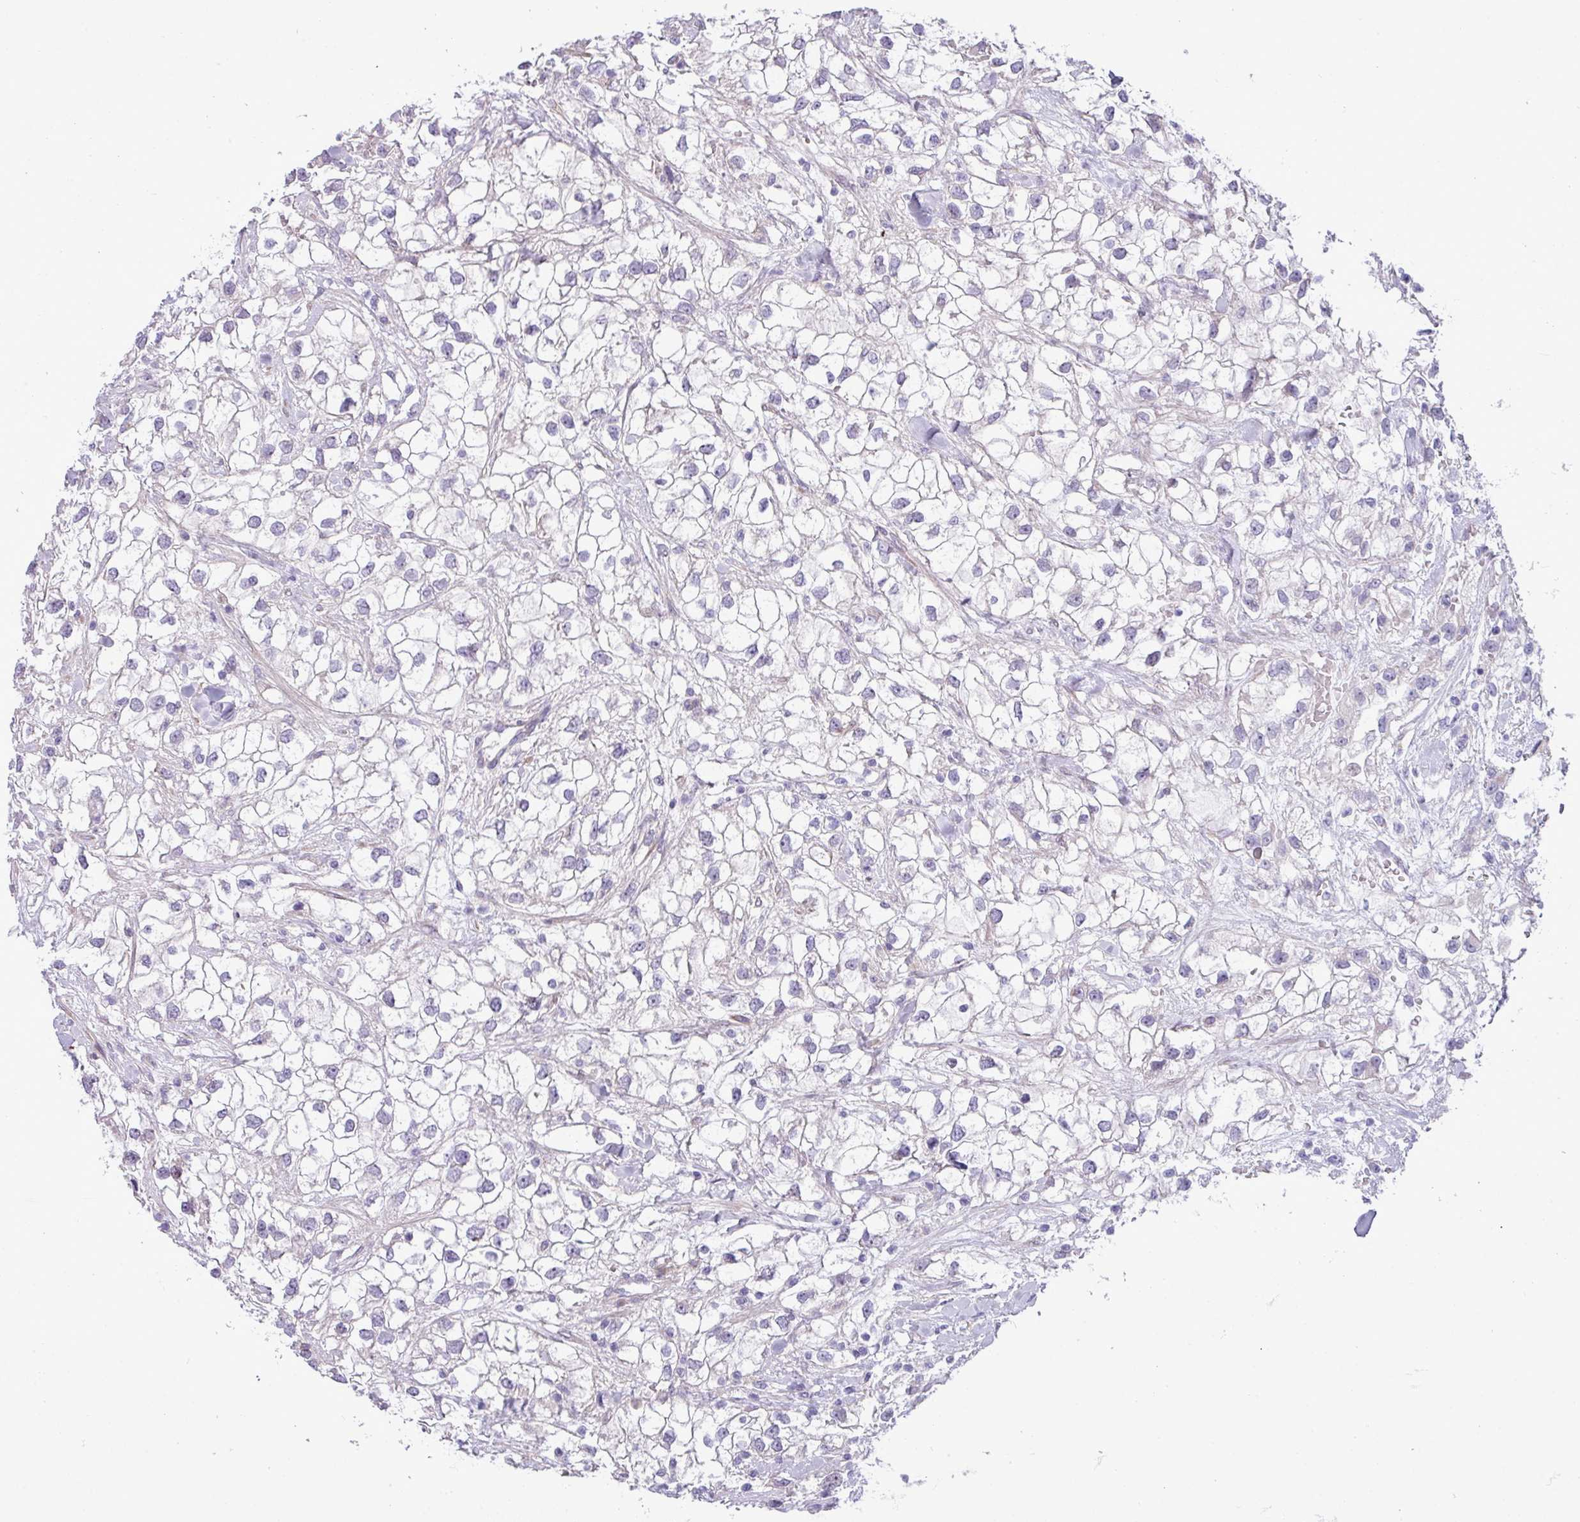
{"staining": {"intensity": "negative", "quantity": "none", "location": "none"}, "tissue": "renal cancer", "cell_type": "Tumor cells", "image_type": "cancer", "snomed": [{"axis": "morphology", "description": "Adenocarcinoma, NOS"}, {"axis": "topography", "description": "Kidney"}], "caption": "Tumor cells are negative for protein expression in human renal adenocarcinoma.", "gene": "IRGC", "patient": {"sex": "male", "age": 59}}